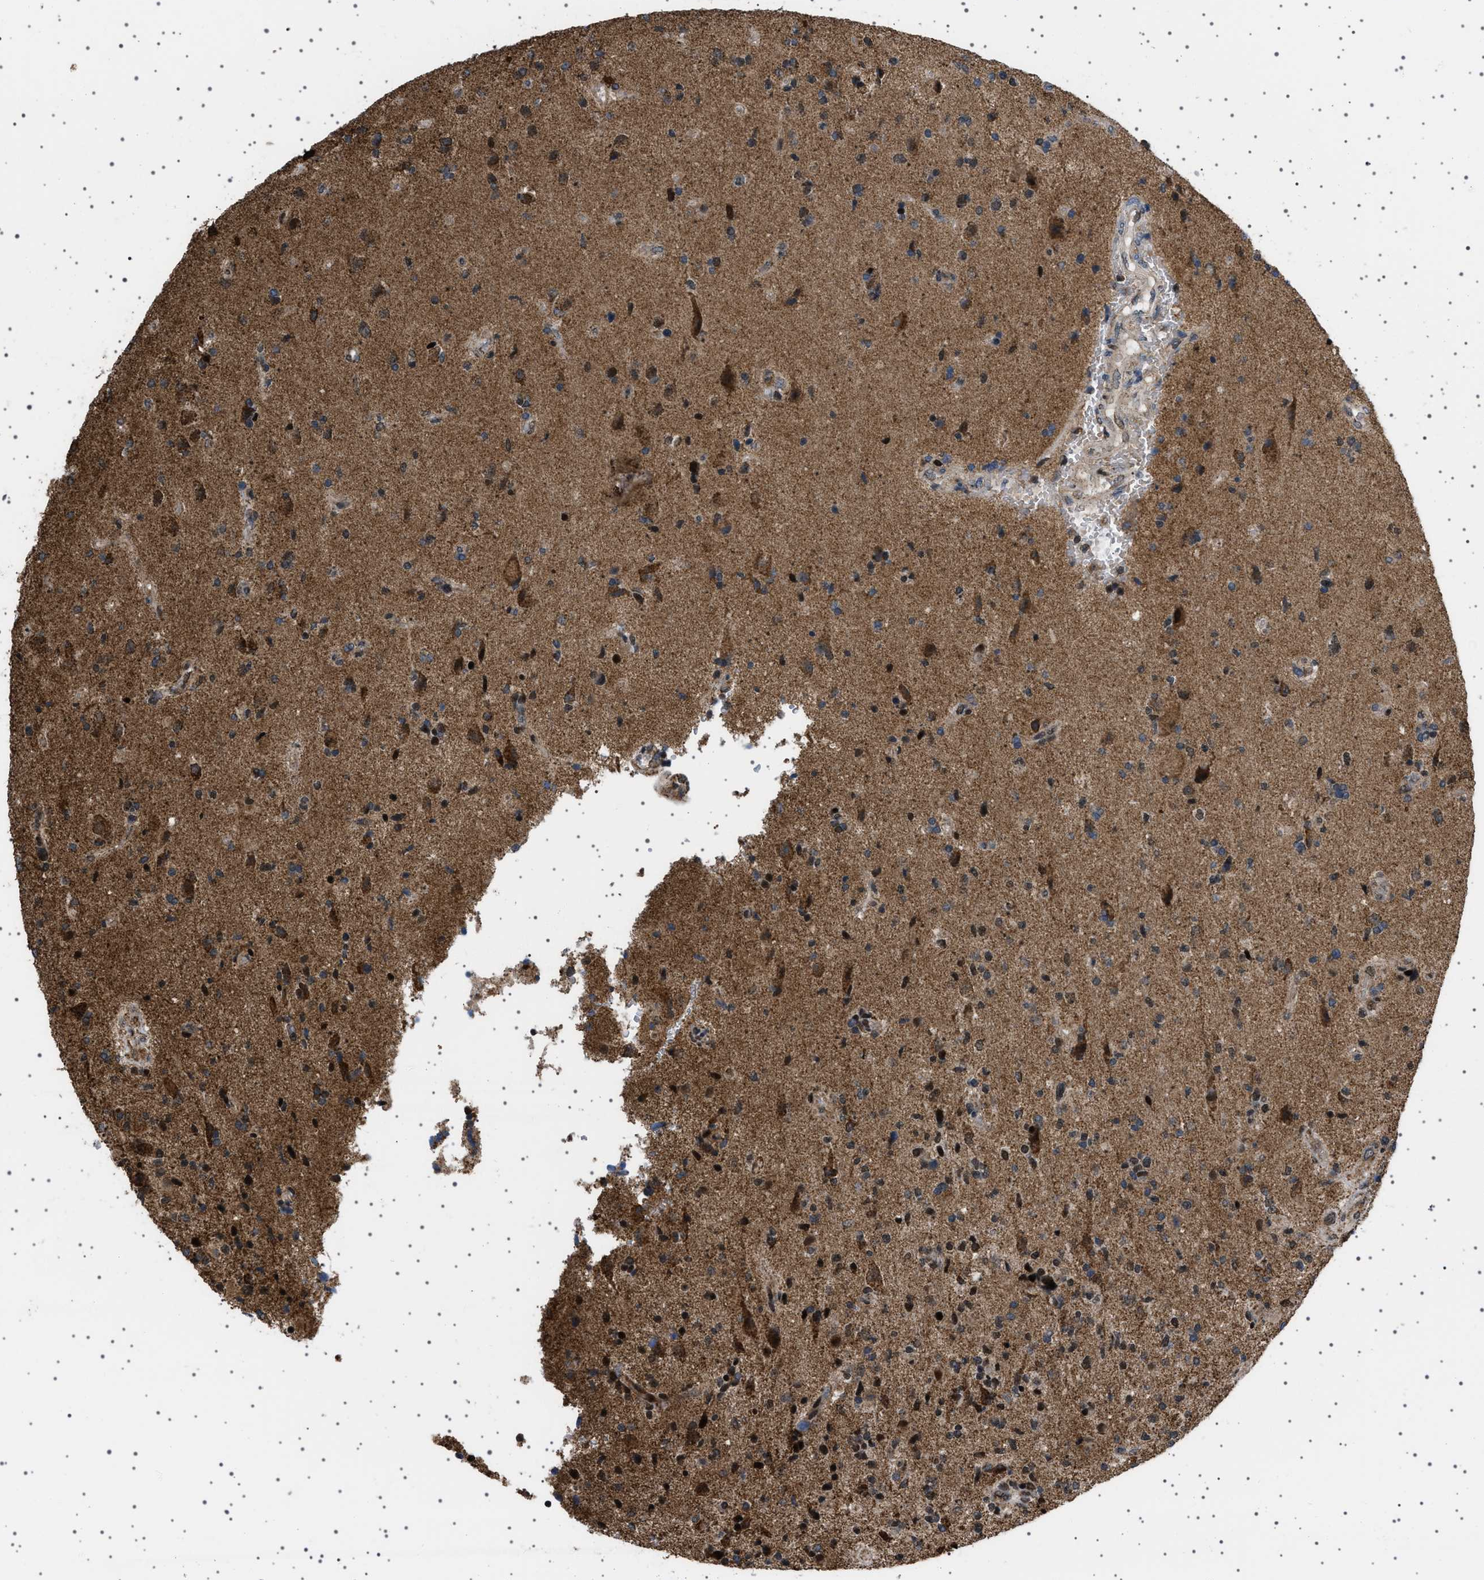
{"staining": {"intensity": "strong", "quantity": ">75%", "location": "cytoplasmic/membranous,nuclear"}, "tissue": "glioma", "cell_type": "Tumor cells", "image_type": "cancer", "snomed": [{"axis": "morphology", "description": "Glioma, malignant, High grade"}, {"axis": "topography", "description": "Brain"}], "caption": "Immunohistochemical staining of glioma shows strong cytoplasmic/membranous and nuclear protein positivity in approximately >75% of tumor cells. (IHC, brightfield microscopy, high magnification).", "gene": "MELK", "patient": {"sex": "male", "age": 72}}